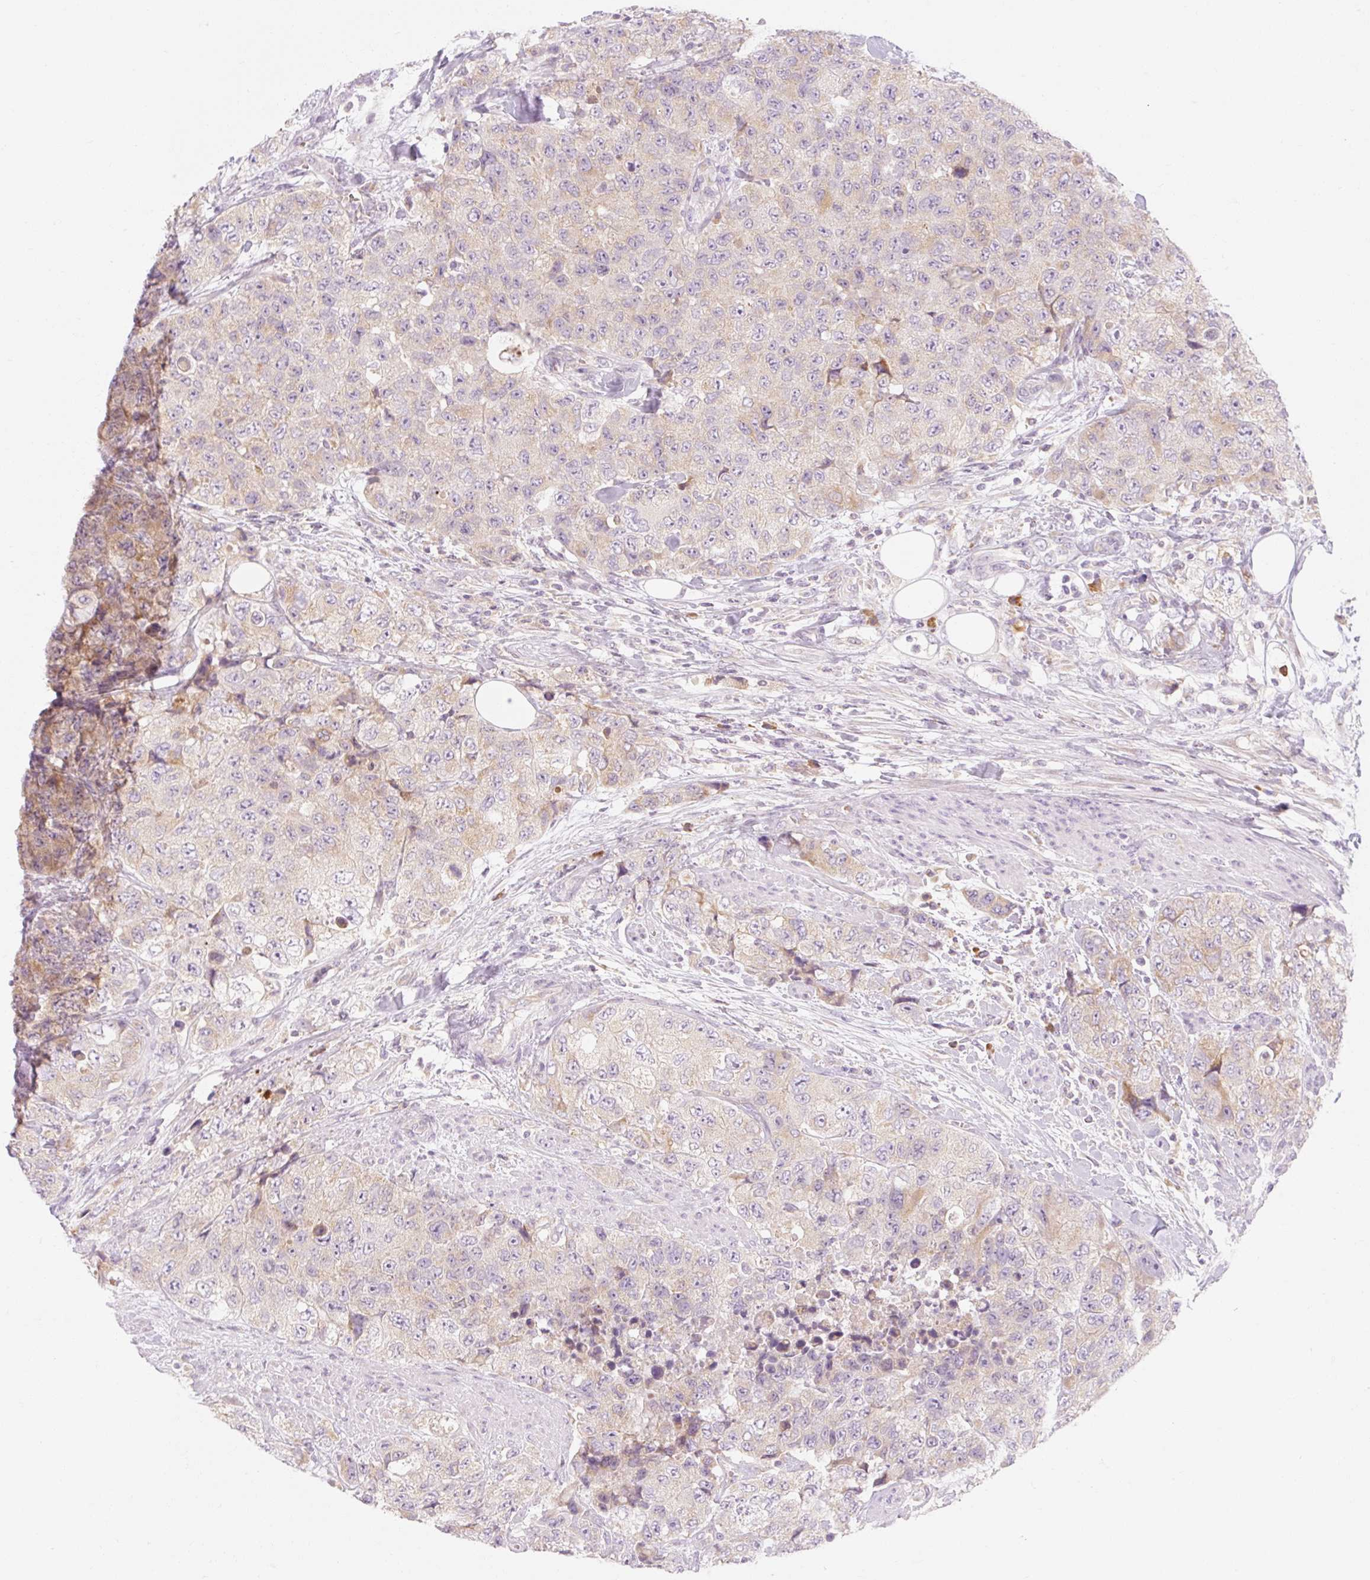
{"staining": {"intensity": "weak", "quantity": "25%-75%", "location": "cytoplasmic/membranous"}, "tissue": "urothelial cancer", "cell_type": "Tumor cells", "image_type": "cancer", "snomed": [{"axis": "morphology", "description": "Urothelial carcinoma, High grade"}, {"axis": "topography", "description": "Urinary bladder"}], "caption": "This photomicrograph reveals urothelial cancer stained with IHC to label a protein in brown. The cytoplasmic/membranous of tumor cells show weak positivity for the protein. Nuclei are counter-stained blue.", "gene": "MYO1D", "patient": {"sex": "female", "age": 78}}